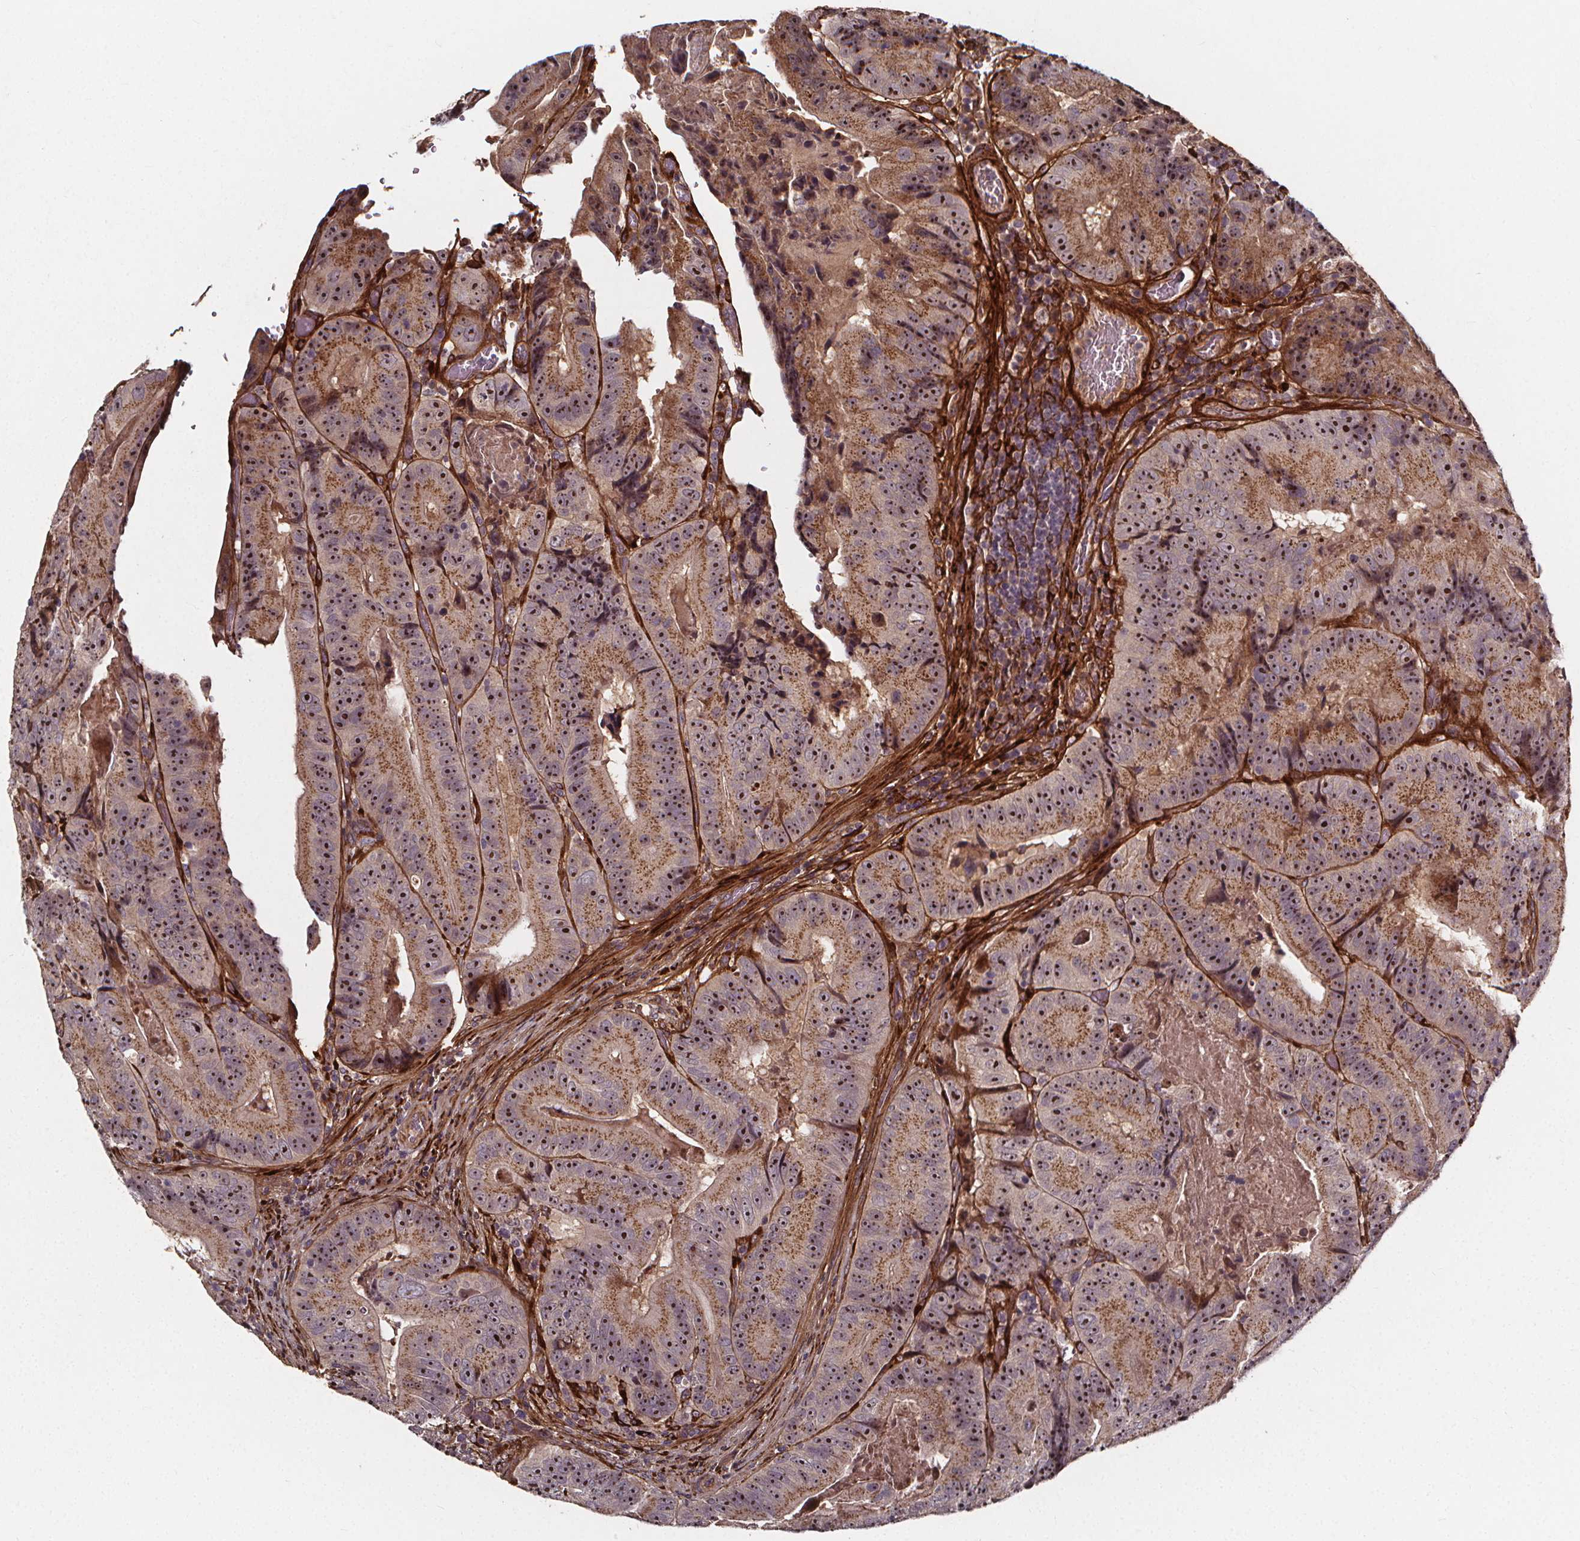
{"staining": {"intensity": "moderate", "quantity": ">75%", "location": "cytoplasmic/membranous,nuclear"}, "tissue": "colorectal cancer", "cell_type": "Tumor cells", "image_type": "cancer", "snomed": [{"axis": "morphology", "description": "Adenocarcinoma, NOS"}, {"axis": "topography", "description": "Colon"}], "caption": "Approximately >75% of tumor cells in colorectal adenocarcinoma show moderate cytoplasmic/membranous and nuclear protein expression as visualized by brown immunohistochemical staining.", "gene": "AEBP1", "patient": {"sex": "female", "age": 86}}